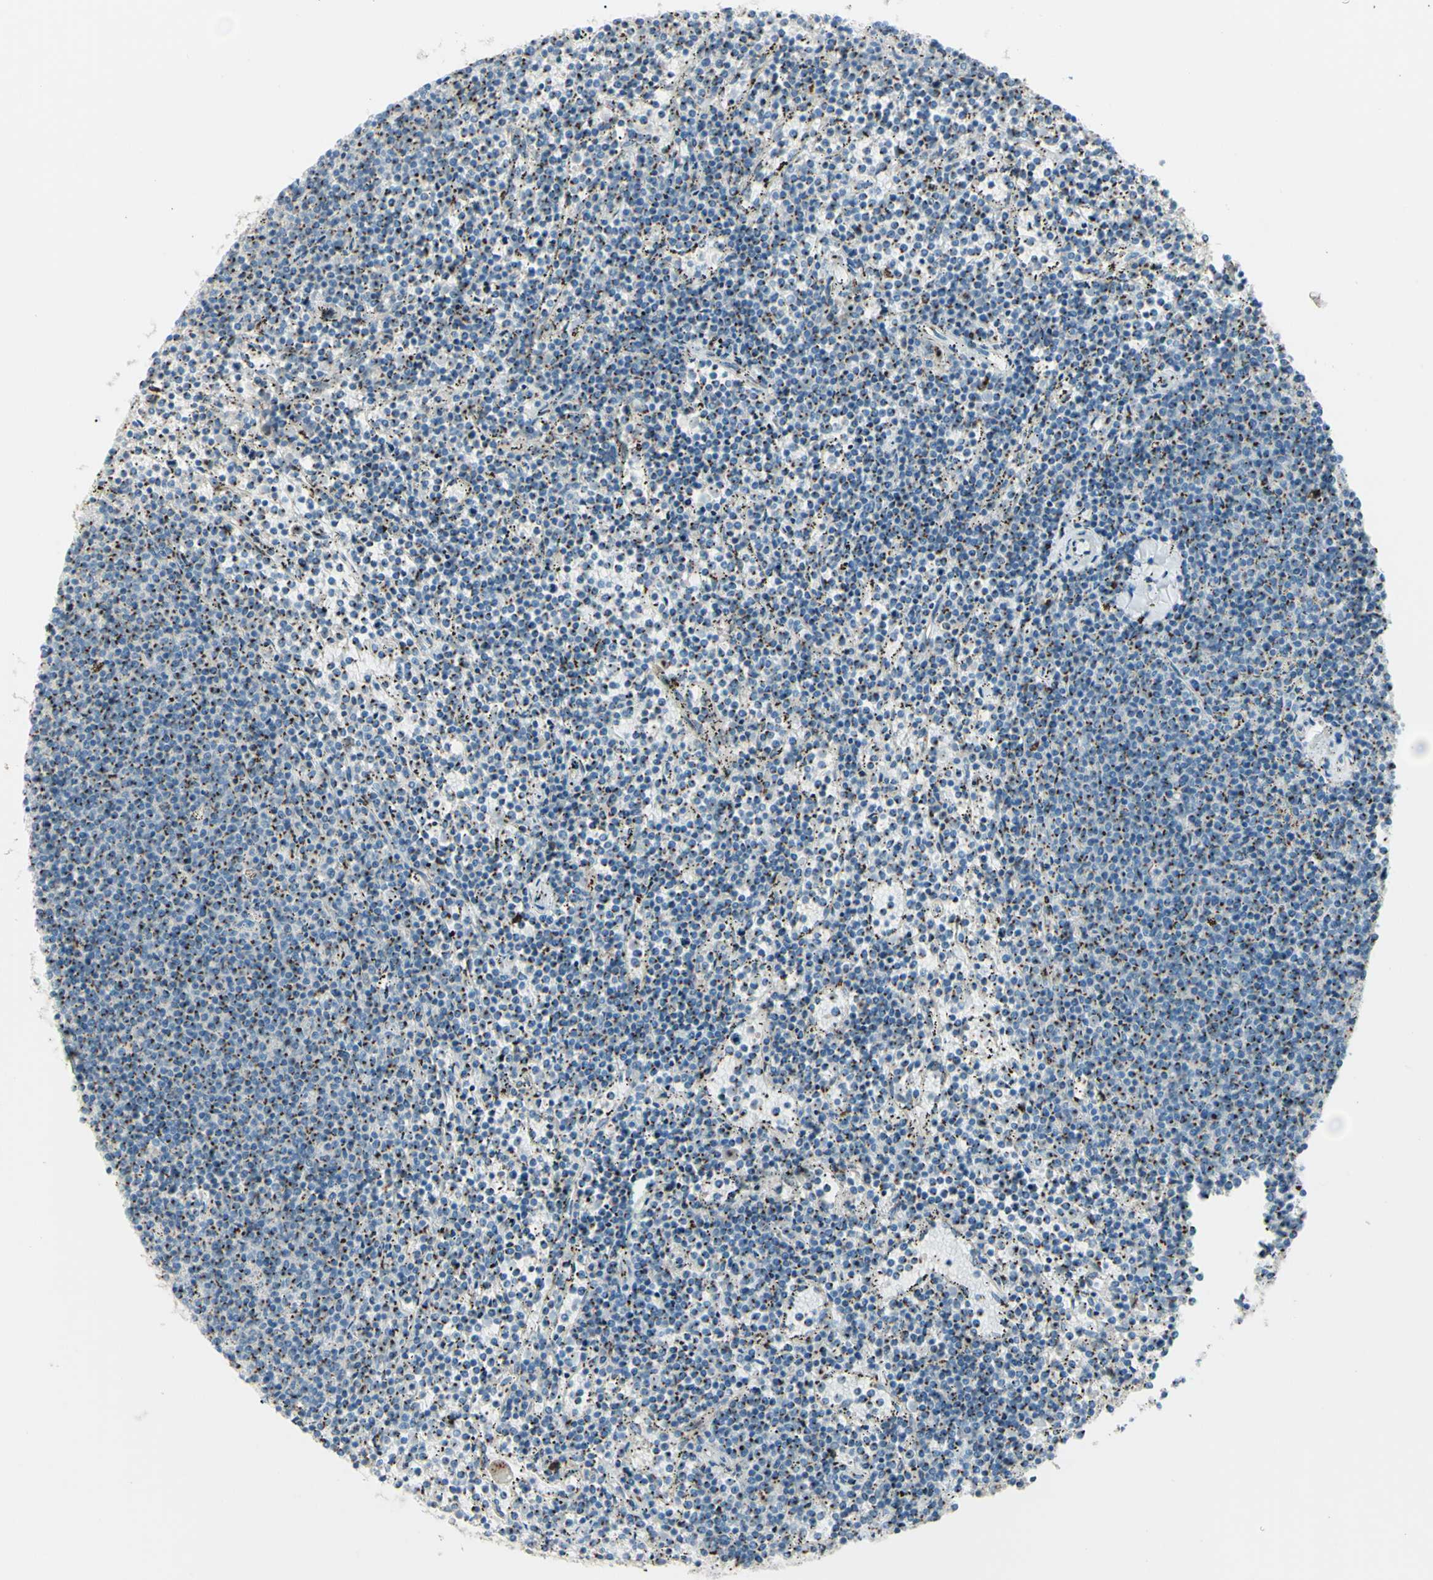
{"staining": {"intensity": "strong", "quantity": "25%-75%", "location": "cytoplasmic/membranous"}, "tissue": "lymphoma", "cell_type": "Tumor cells", "image_type": "cancer", "snomed": [{"axis": "morphology", "description": "Malignant lymphoma, non-Hodgkin's type, Low grade"}, {"axis": "topography", "description": "Spleen"}], "caption": "Low-grade malignant lymphoma, non-Hodgkin's type stained with immunohistochemistry (IHC) exhibits strong cytoplasmic/membranous expression in approximately 25%-75% of tumor cells.", "gene": "B4GALT1", "patient": {"sex": "female", "age": 50}}